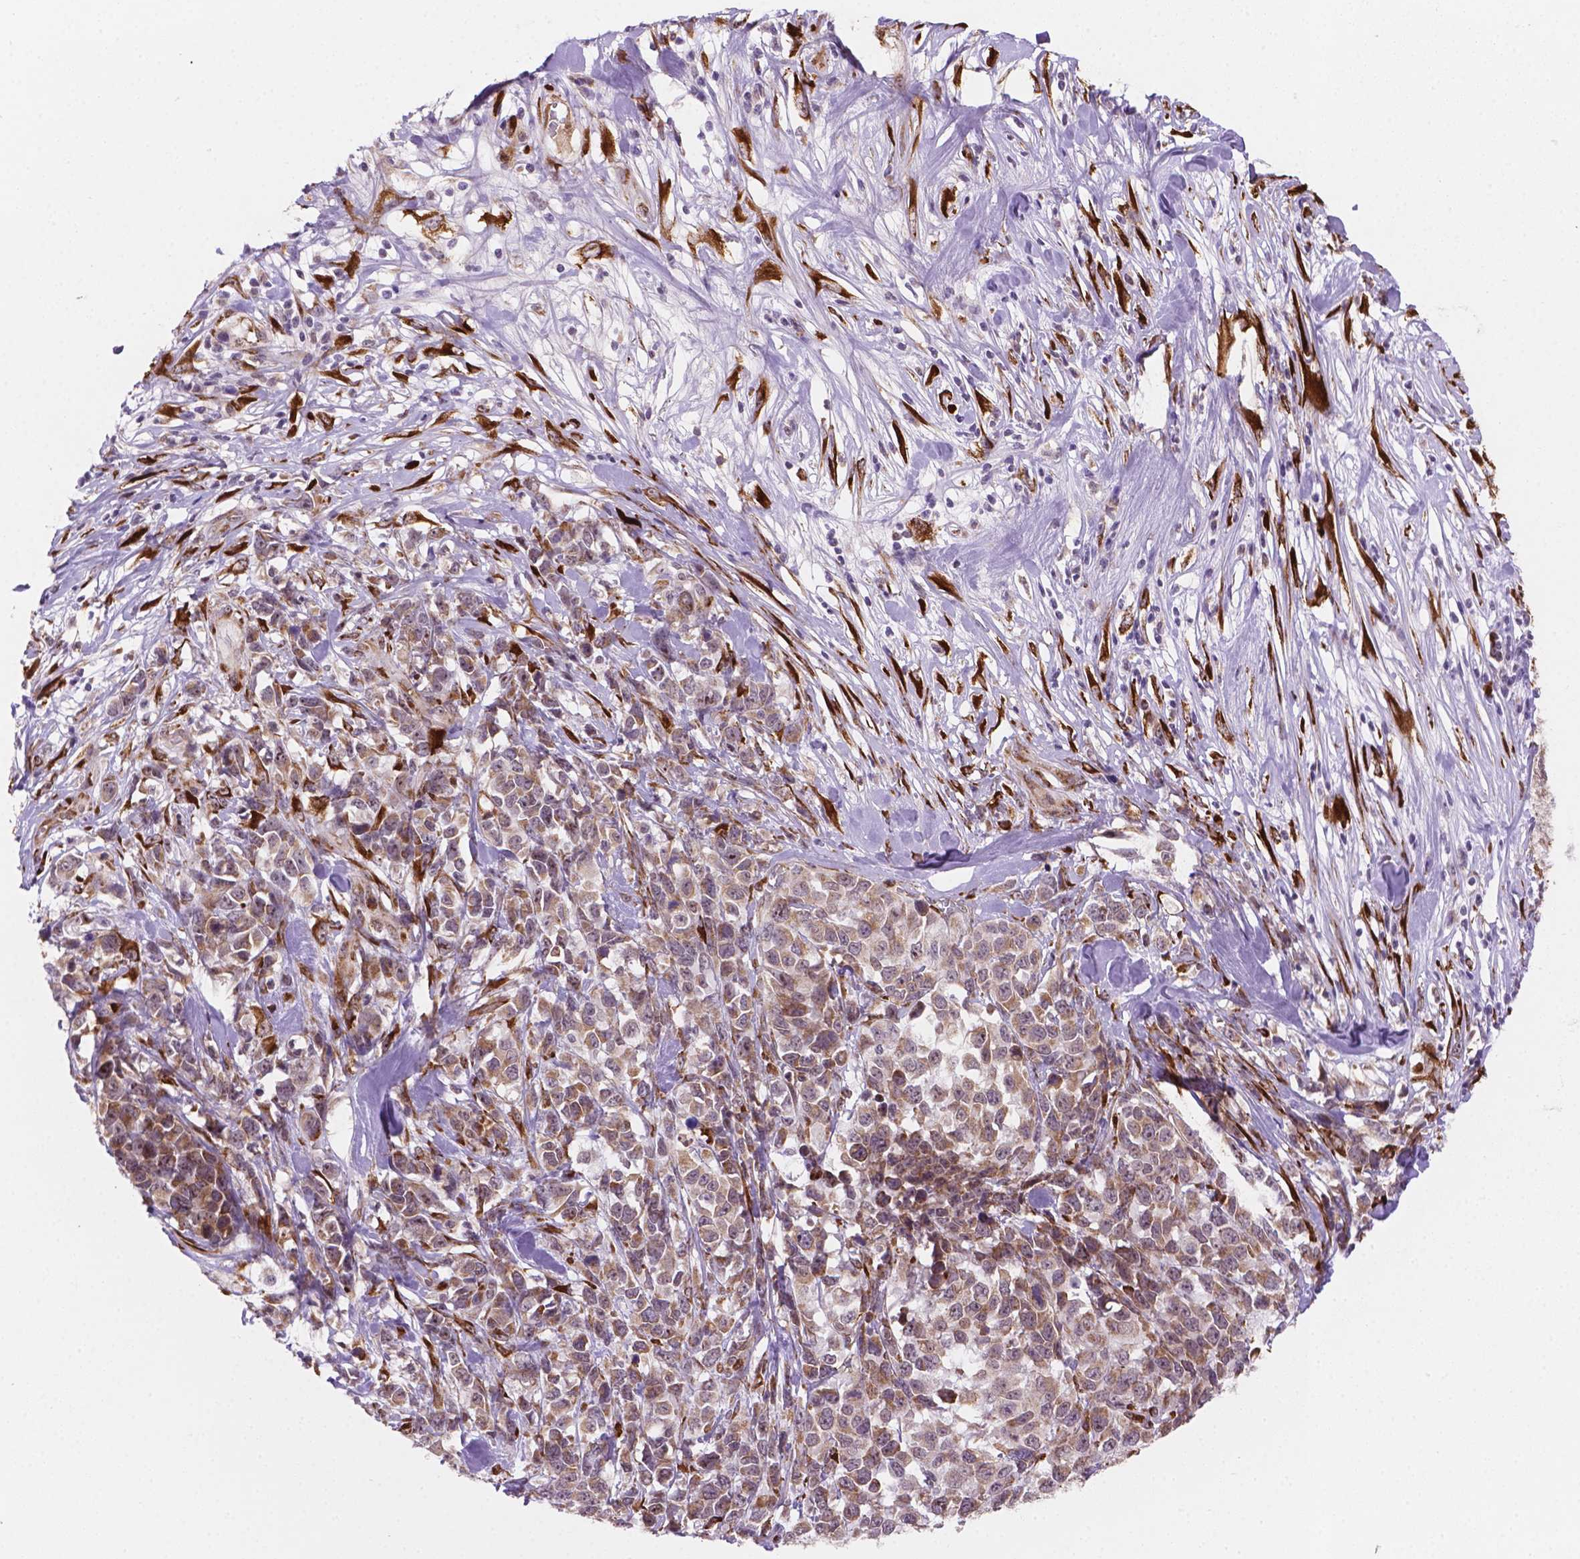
{"staining": {"intensity": "moderate", "quantity": ">75%", "location": "cytoplasmic/membranous"}, "tissue": "melanoma", "cell_type": "Tumor cells", "image_type": "cancer", "snomed": [{"axis": "morphology", "description": "Malignant melanoma, Metastatic site"}, {"axis": "topography", "description": "Skin"}], "caption": "A brown stain highlights moderate cytoplasmic/membranous expression of a protein in malignant melanoma (metastatic site) tumor cells.", "gene": "FNIP1", "patient": {"sex": "male", "age": 84}}